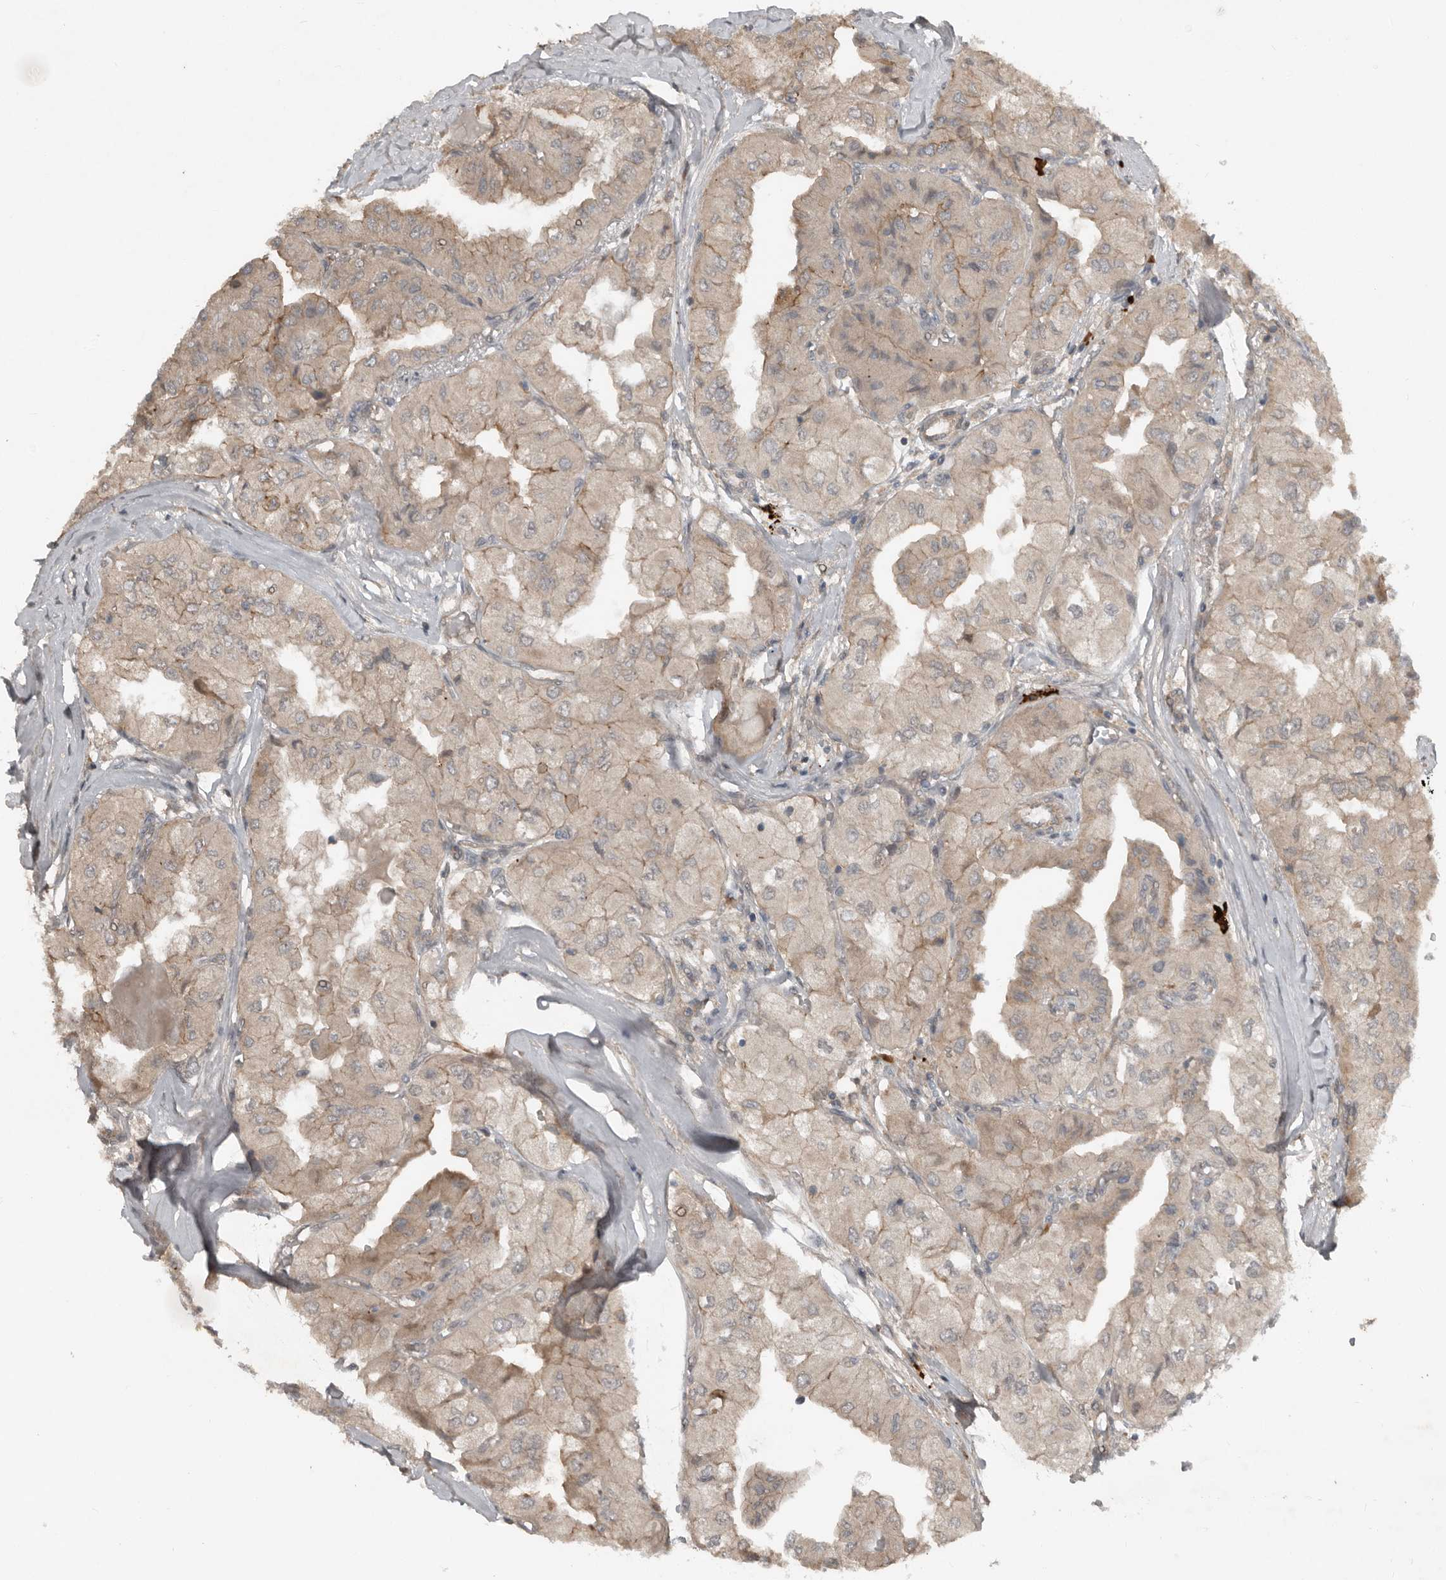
{"staining": {"intensity": "moderate", "quantity": "<25%", "location": "cytoplasmic/membranous"}, "tissue": "thyroid cancer", "cell_type": "Tumor cells", "image_type": "cancer", "snomed": [{"axis": "morphology", "description": "Papillary adenocarcinoma, NOS"}, {"axis": "topography", "description": "Thyroid gland"}], "caption": "This is an image of immunohistochemistry staining of thyroid cancer, which shows moderate positivity in the cytoplasmic/membranous of tumor cells.", "gene": "TEAD3", "patient": {"sex": "female", "age": 59}}